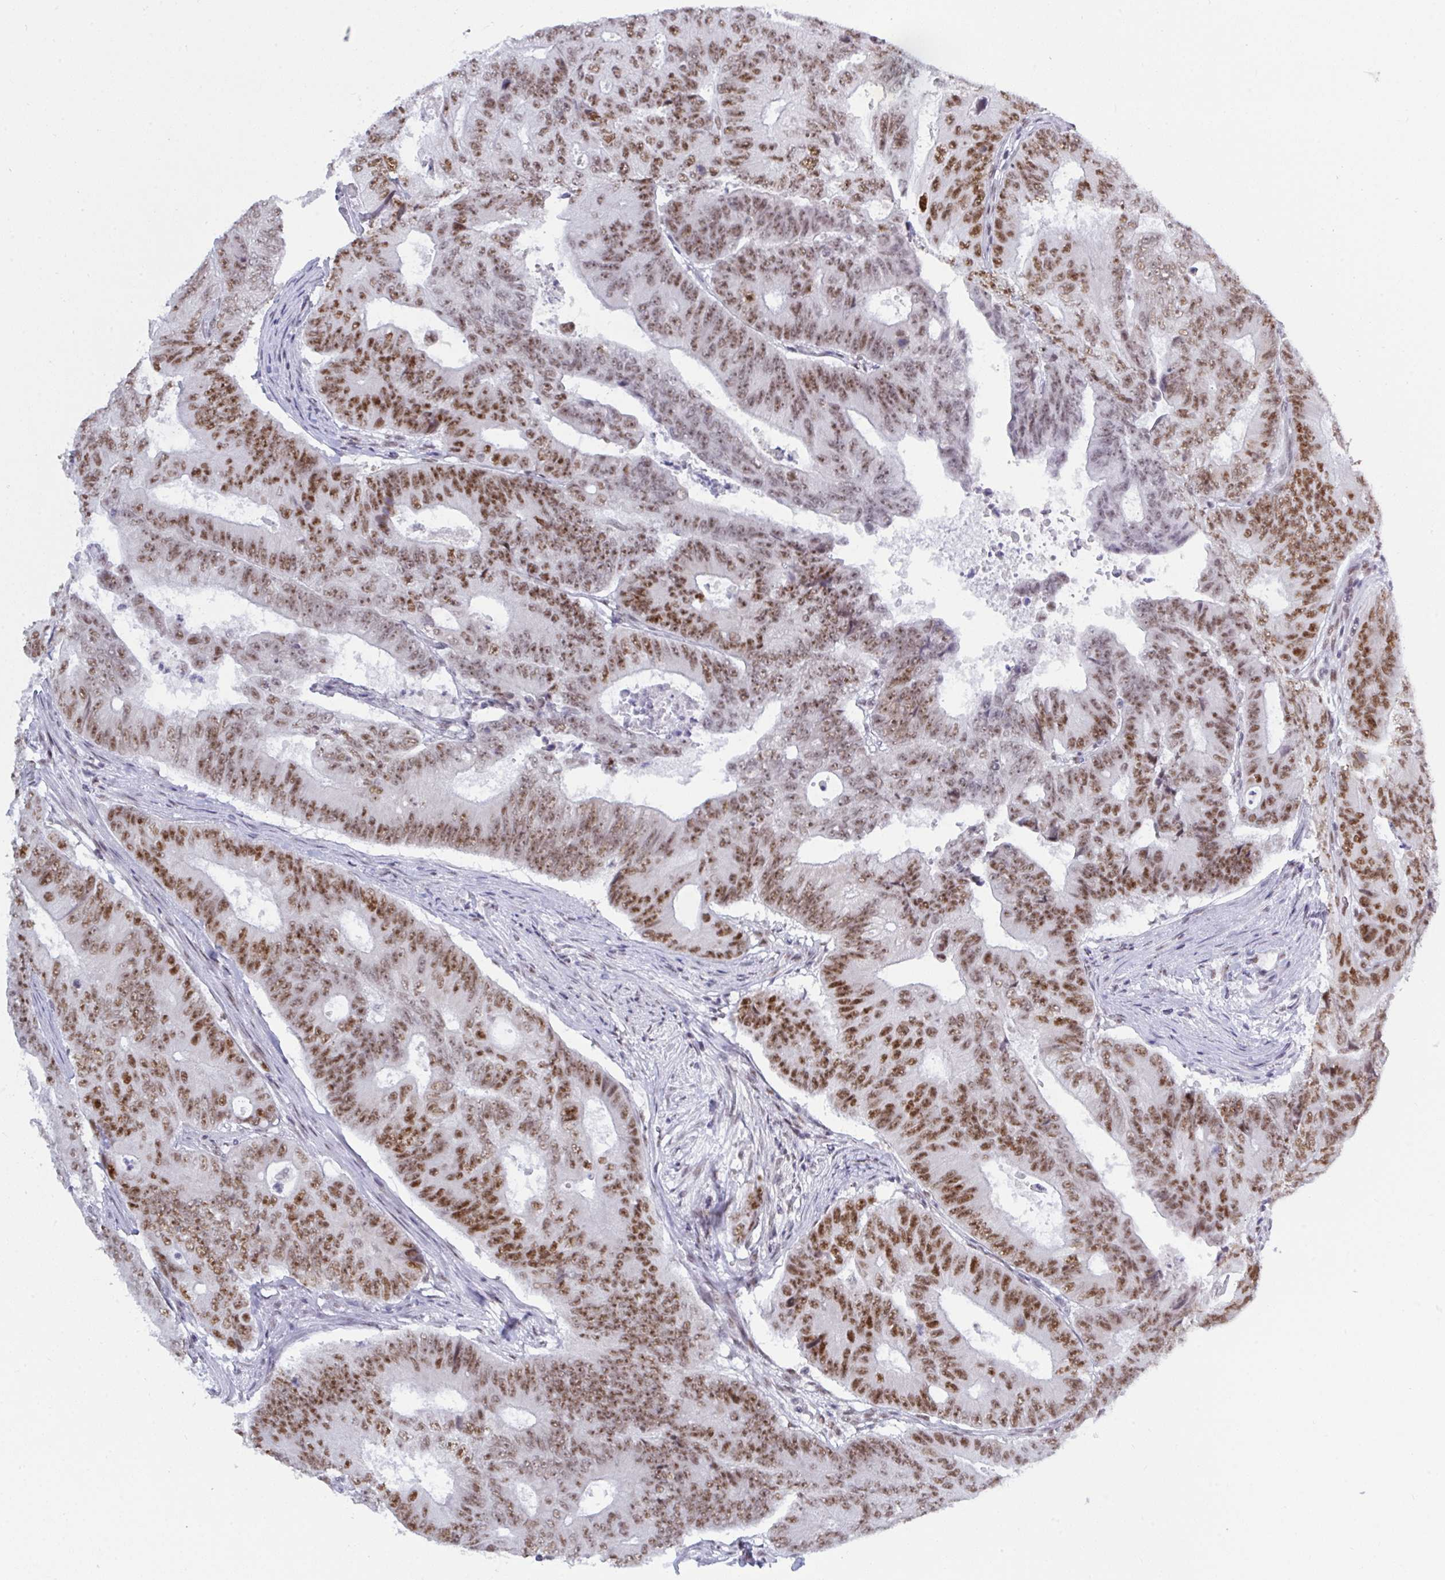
{"staining": {"intensity": "strong", "quantity": ">75%", "location": "nuclear"}, "tissue": "colorectal cancer", "cell_type": "Tumor cells", "image_type": "cancer", "snomed": [{"axis": "morphology", "description": "Adenocarcinoma, NOS"}, {"axis": "topography", "description": "Colon"}], "caption": "Adenocarcinoma (colorectal) stained for a protein shows strong nuclear positivity in tumor cells. The protein of interest is shown in brown color, while the nuclei are stained blue.", "gene": "PPP1R10", "patient": {"sex": "female", "age": 48}}